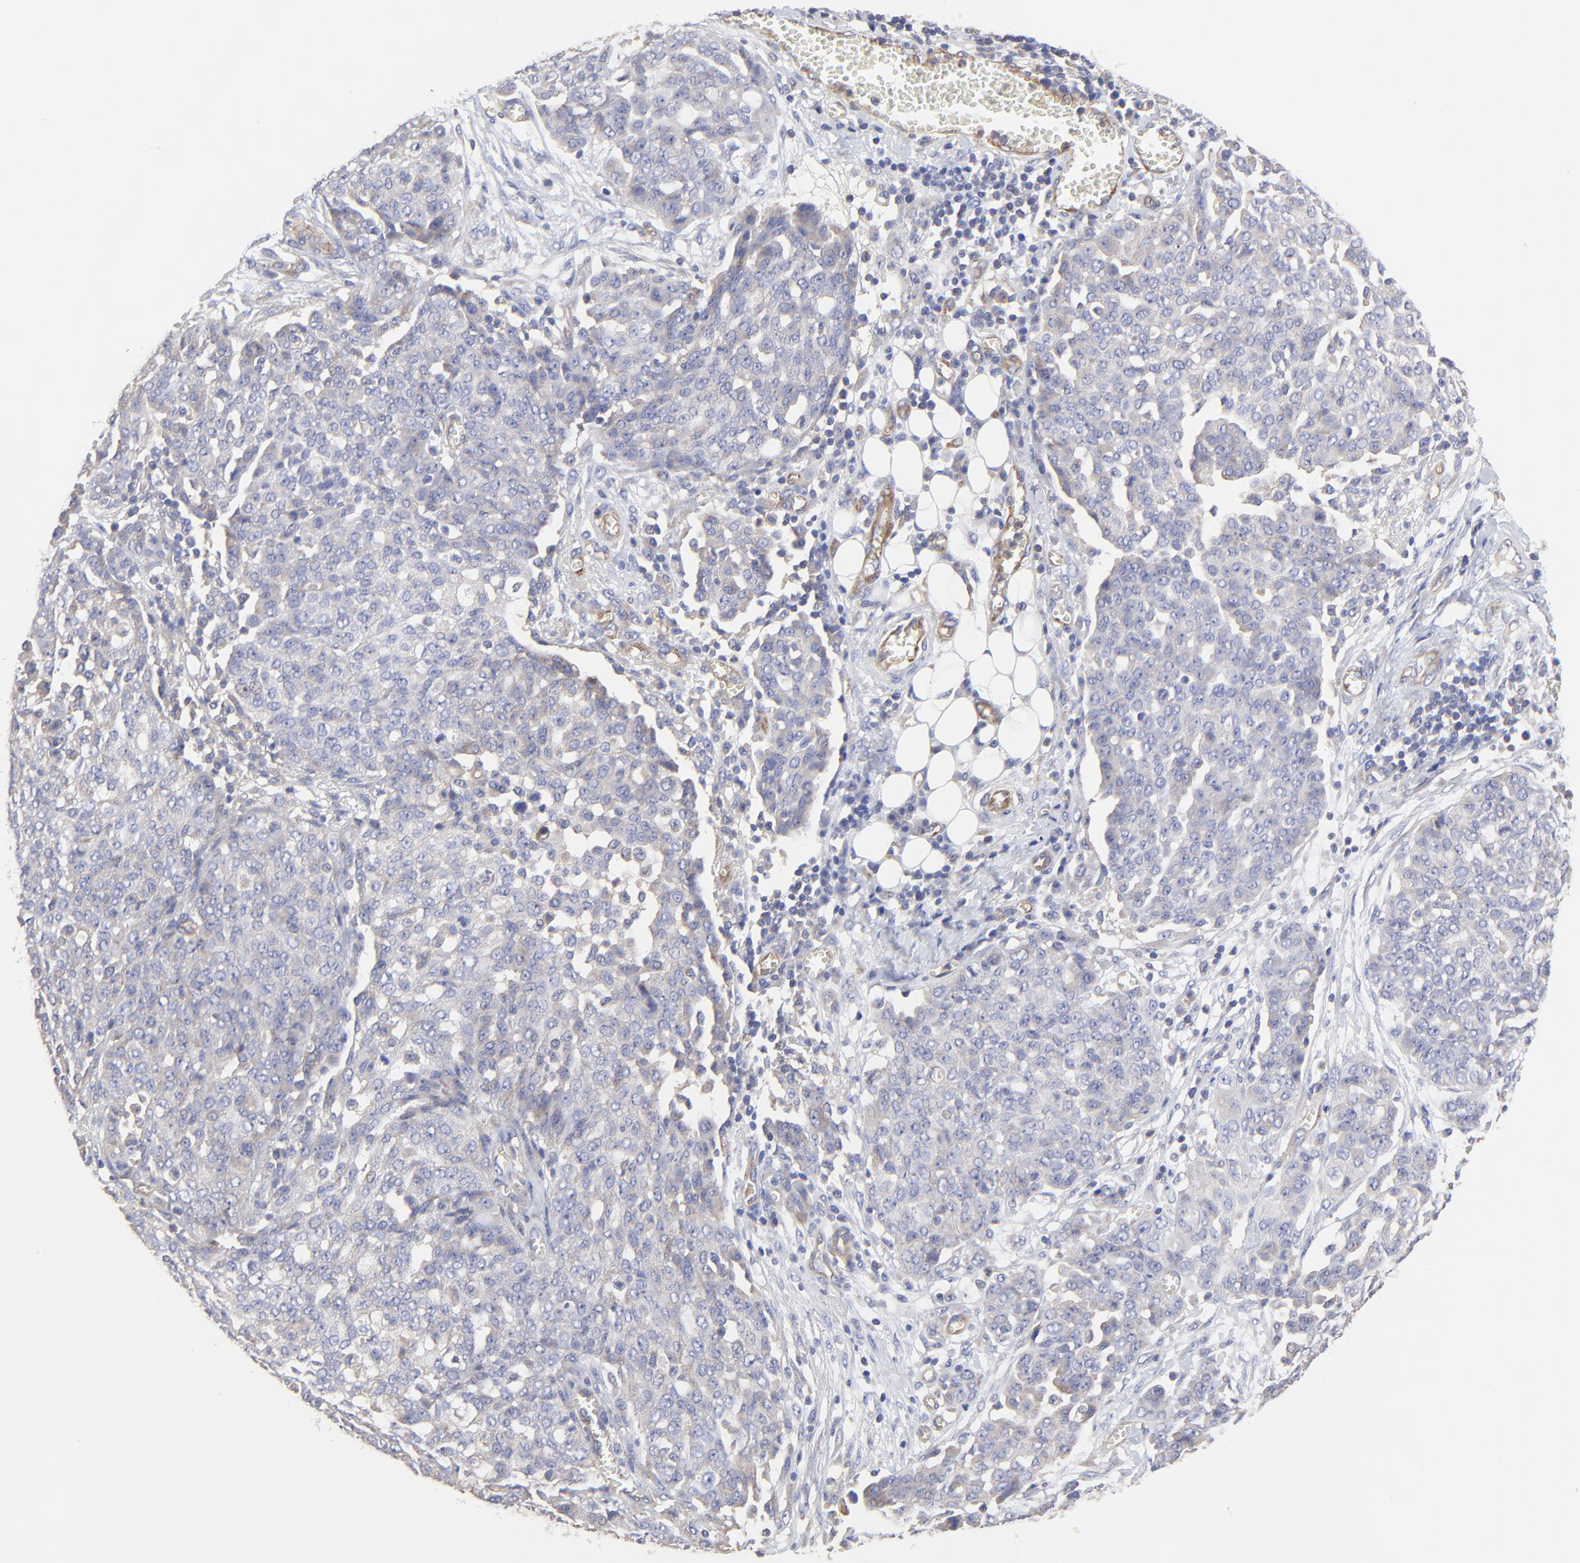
{"staining": {"intensity": "negative", "quantity": "none", "location": "none"}, "tissue": "ovarian cancer", "cell_type": "Tumor cells", "image_type": "cancer", "snomed": [{"axis": "morphology", "description": "Cystadenocarcinoma, serous, NOS"}, {"axis": "topography", "description": "Soft tissue"}, {"axis": "topography", "description": "Ovary"}], "caption": "Ovarian serous cystadenocarcinoma stained for a protein using immunohistochemistry (IHC) reveals no expression tumor cells.", "gene": "SULF2", "patient": {"sex": "female", "age": 57}}